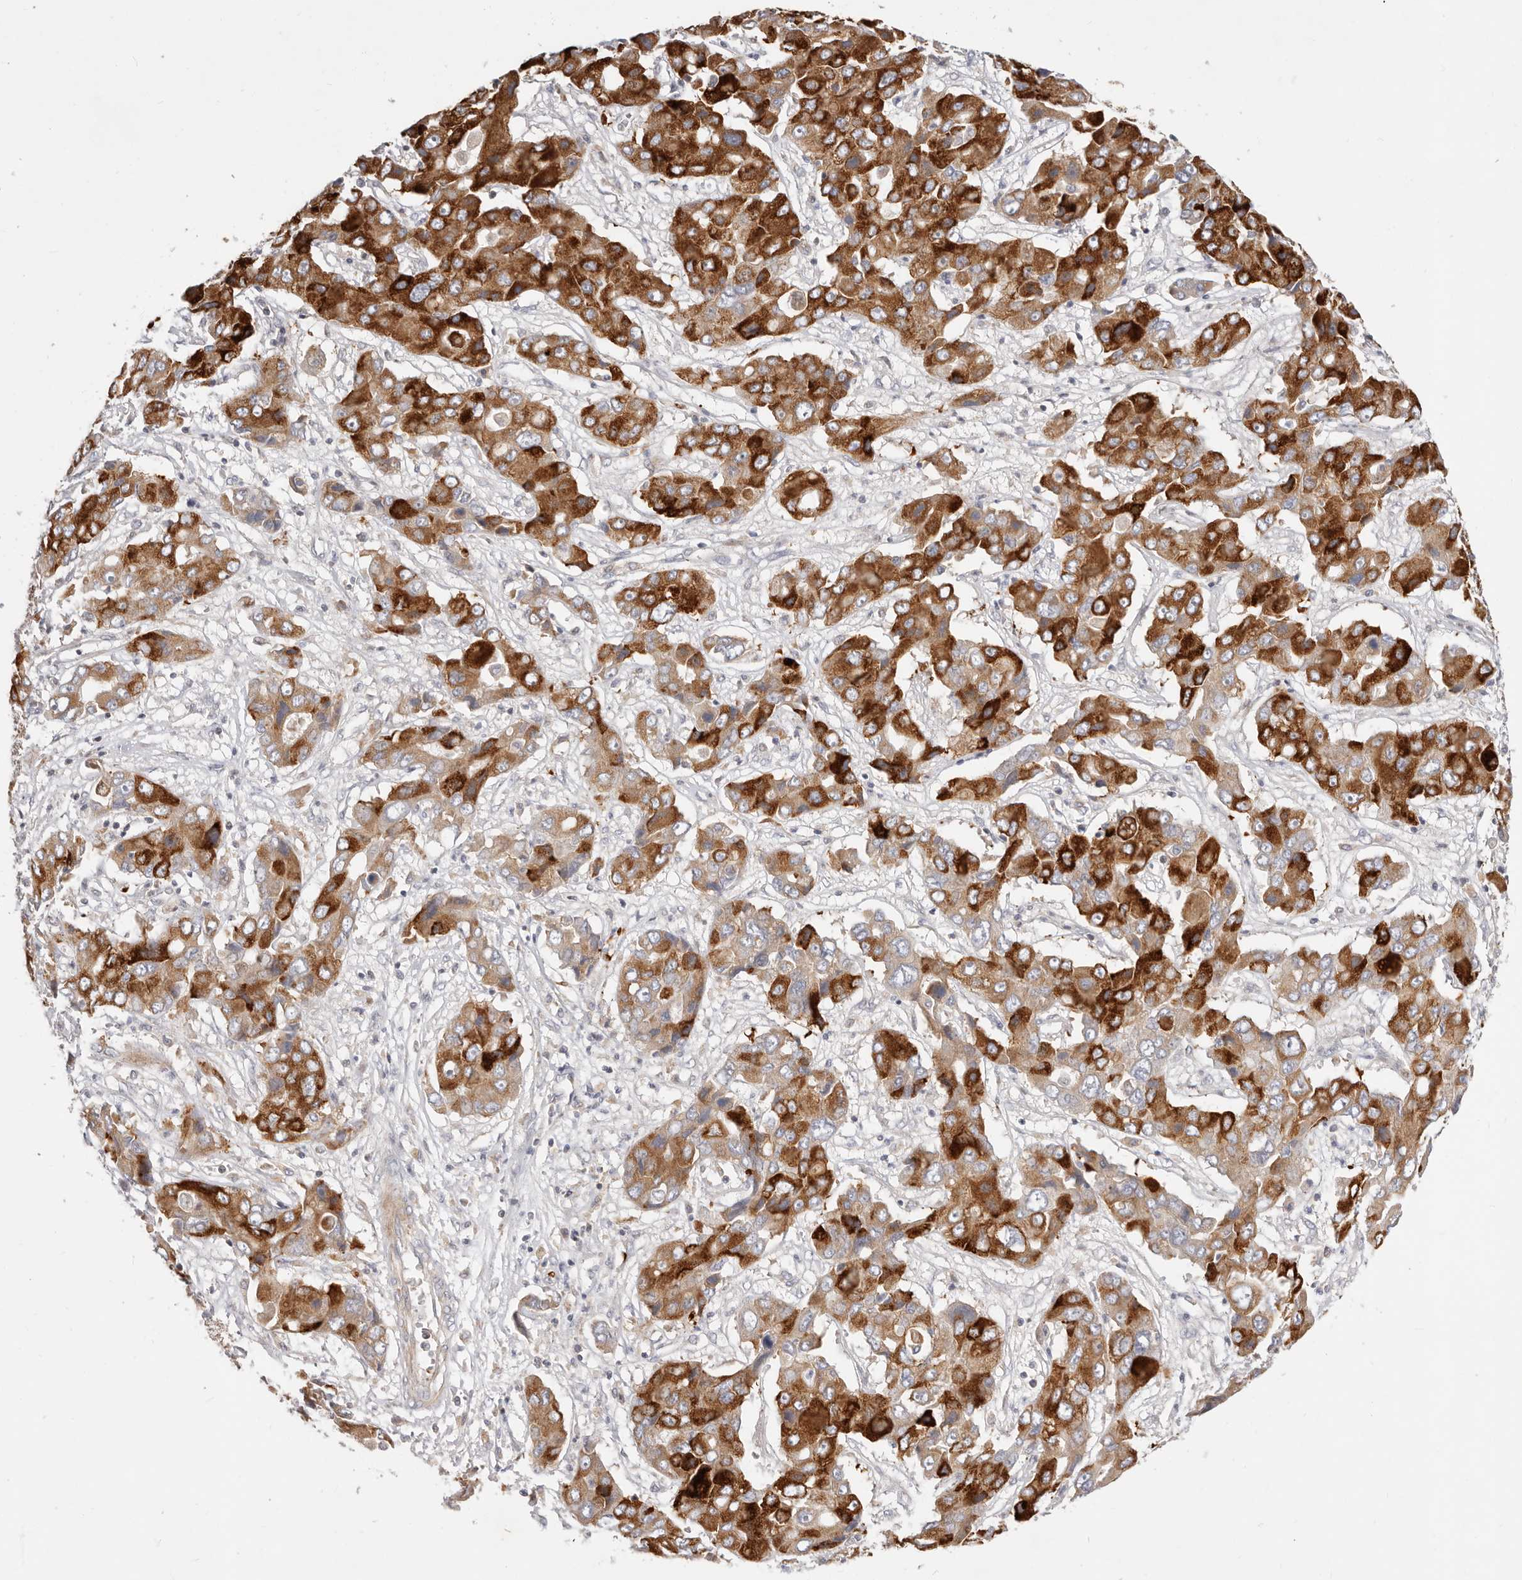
{"staining": {"intensity": "strong", "quantity": ">75%", "location": "cytoplasmic/membranous"}, "tissue": "liver cancer", "cell_type": "Tumor cells", "image_type": "cancer", "snomed": [{"axis": "morphology", "description": "Cholangiocarcinoma"}, {"axis": "topography", "description": "Liver"}], "caption": "The photomicrograph displays a brown stain indicating the presence of a protein in the cytoplasmic/membranous of tumor cells in cholangiocarcinoma (liver). (DAB (3,3'-diaminobenzidine) IHC, brown staining for protein, blue staining for nuclei).", "gene": "TFB2M", "patient": {"sex": "male", "age": 67}}